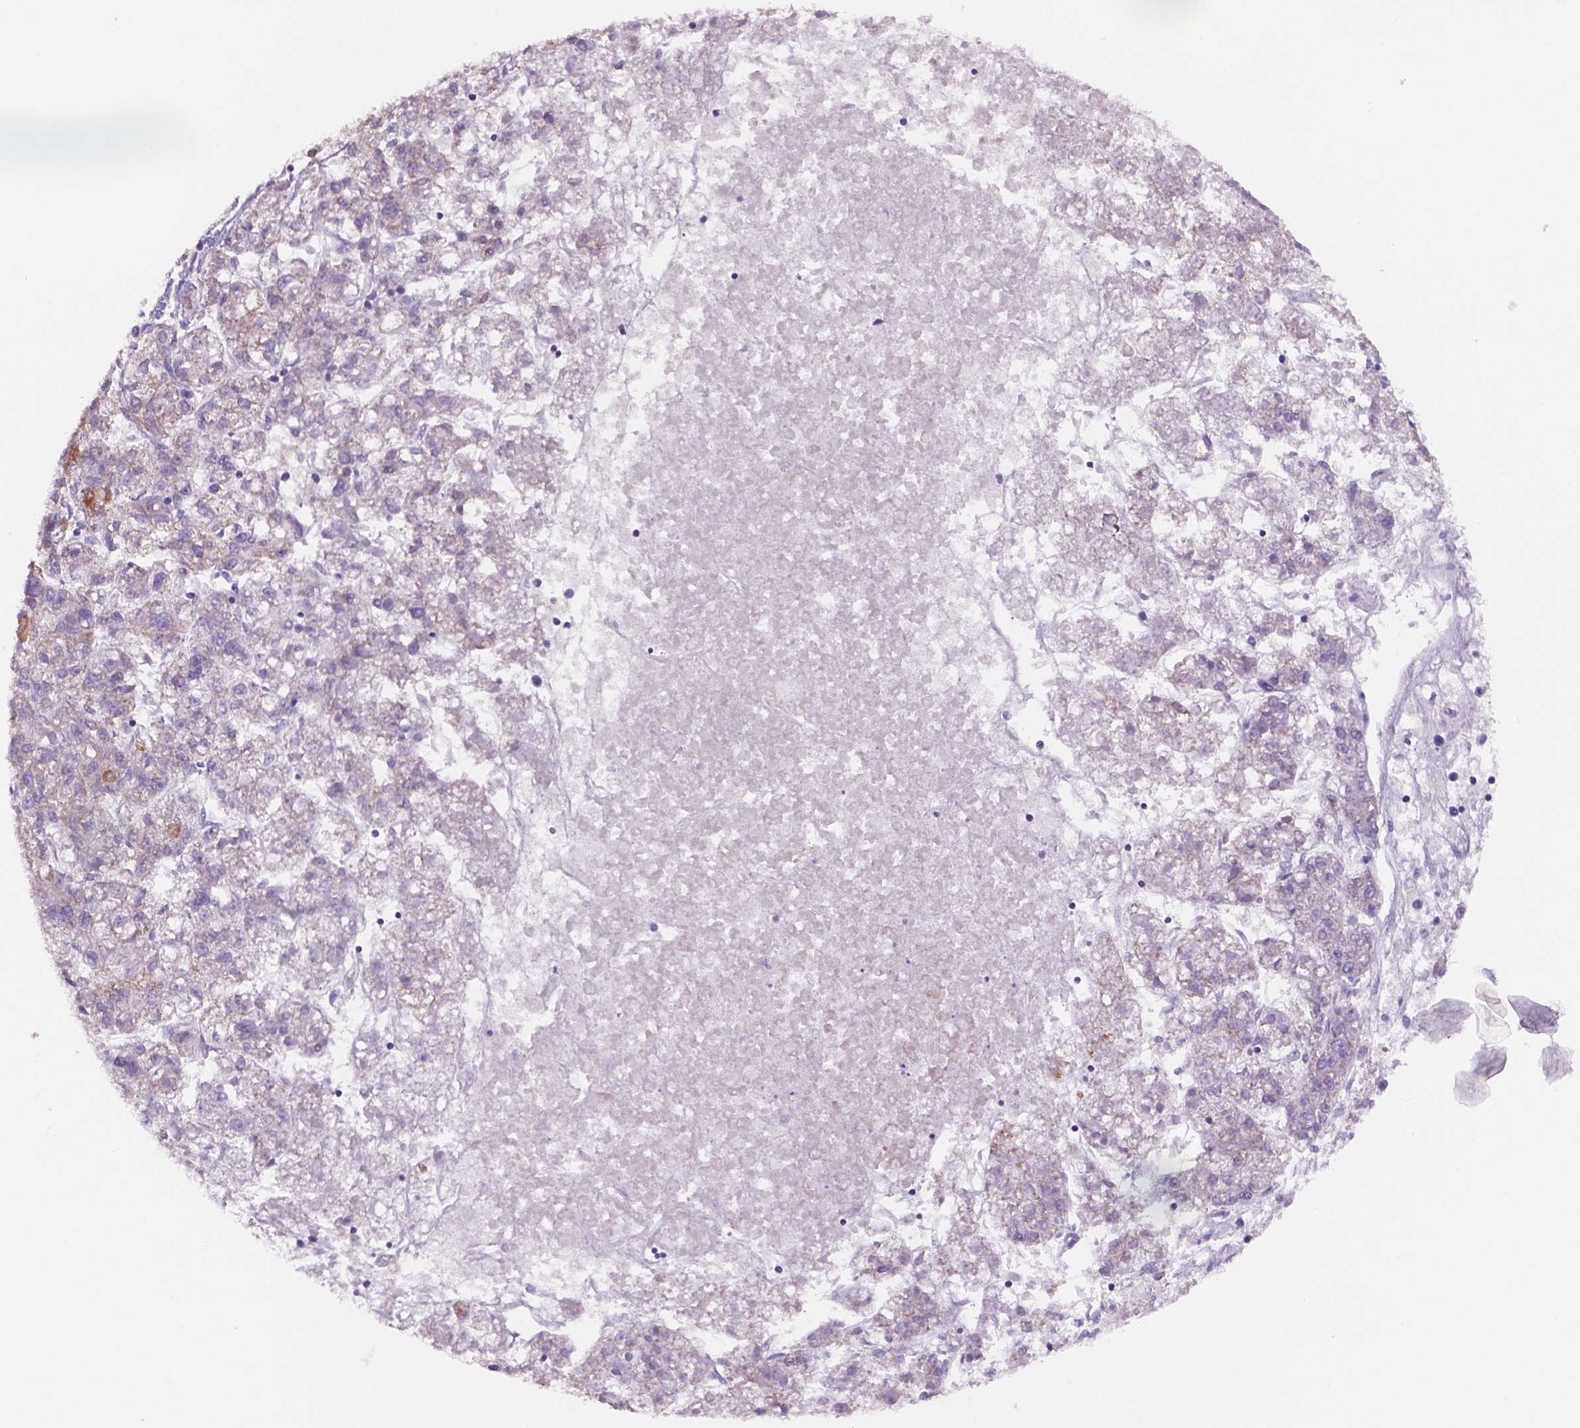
{"staining": {"intensity": "negative", "quantity": "none", "location": "none"}, "tissue": "liver cancer", "cell_type": "Tumor cells", "image_type": "cancer", "snomed": [{"axis": "morphology", "description": "Carcinoma, Hepatocellular, NOS"}, {"axis": "topography", "description": "Liver"}], "caption": "DAB (3,3'-diaminobenzidine) immunohistochemical staining of human hepatocellular carcinoma (liver) shows no significant positivity in tumor cells.", "gene": "ADGRV1", "patient": {"sex": "male", "age": 56}}